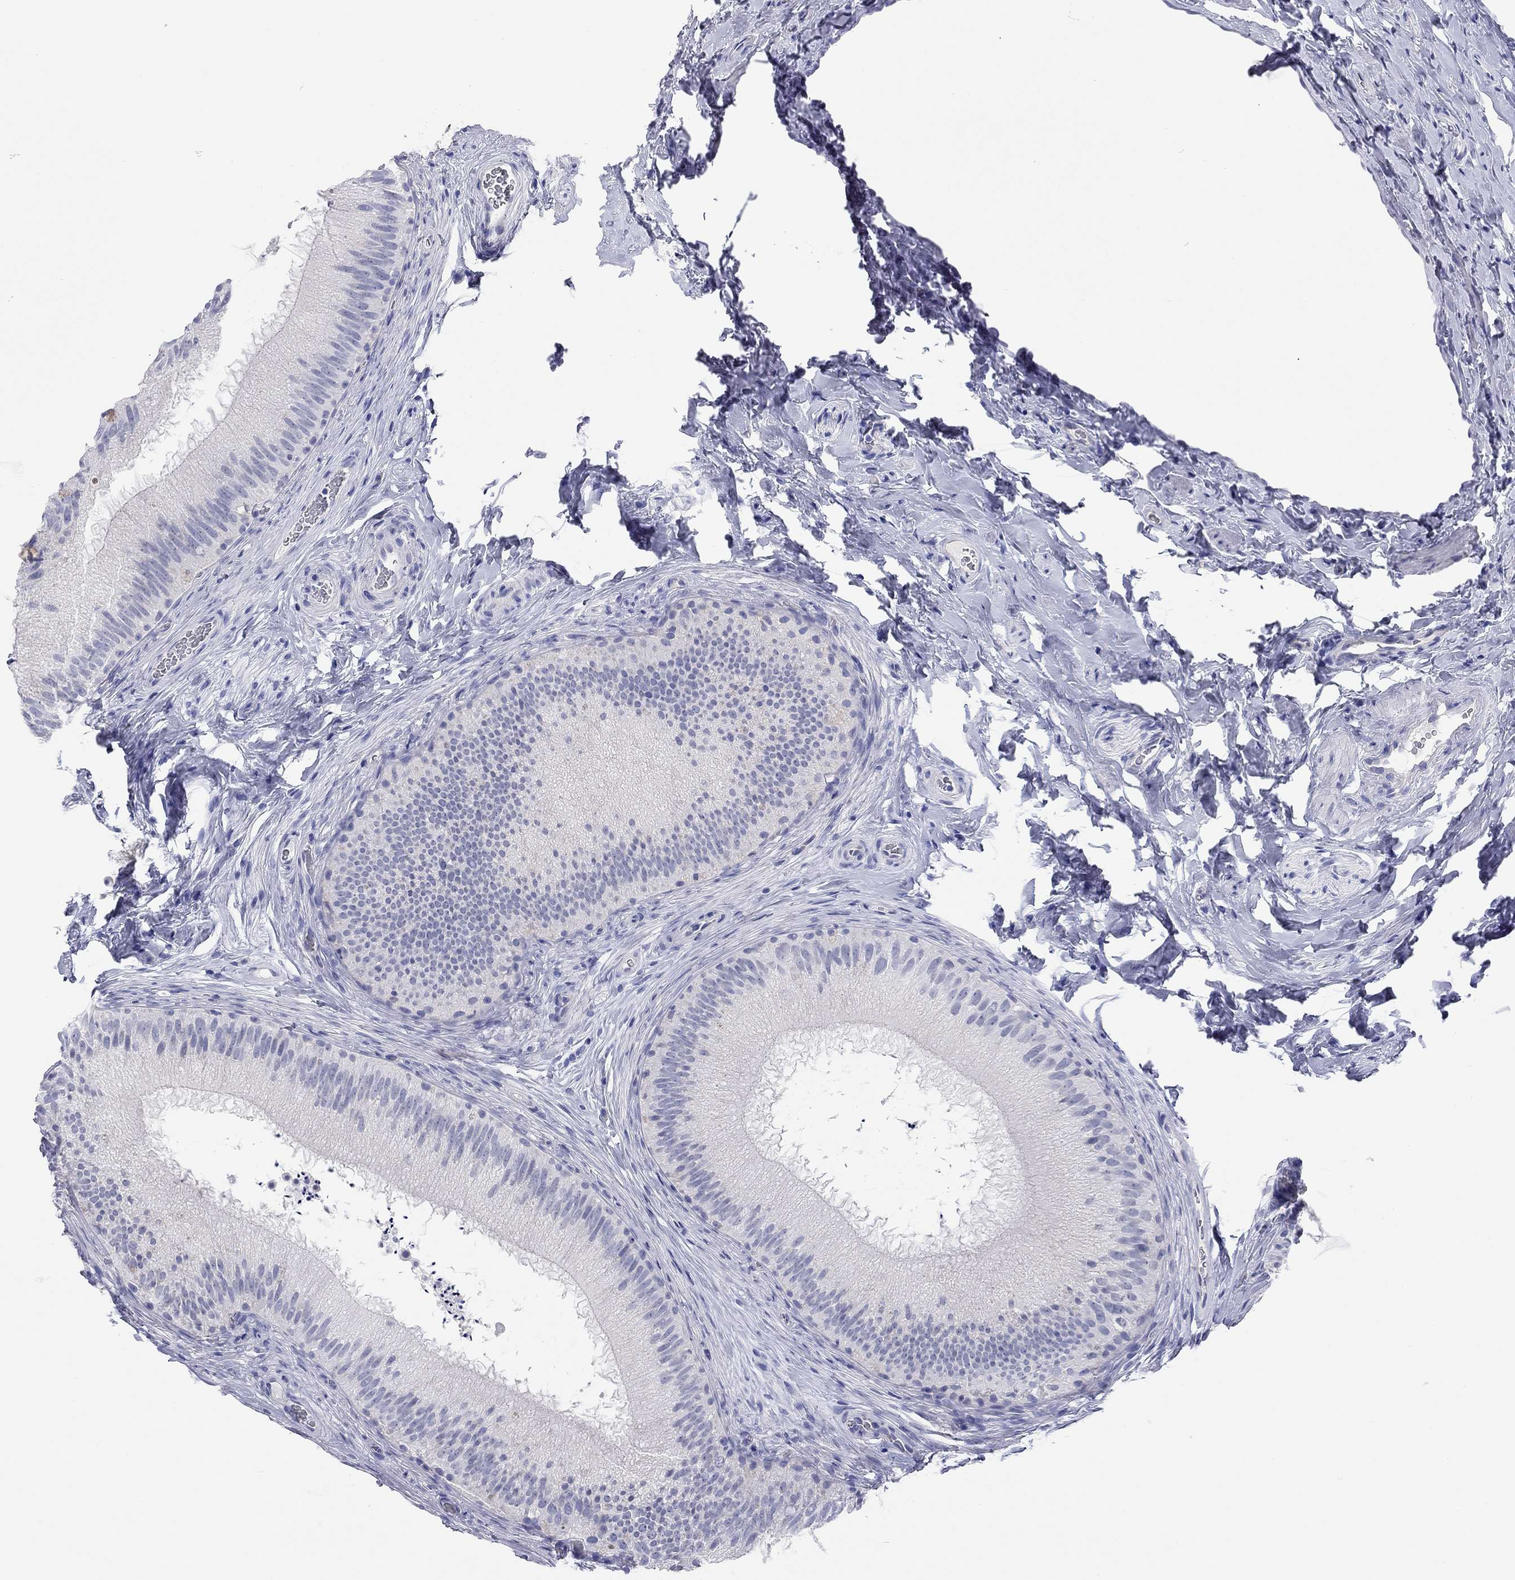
{"staining": {"intensity": "negative", "quantity": "none", "location": "none"}, "tissue": "epididymis", "cell_type": "Glandular cells", "image_type": "normal", "snomed": [{"axis": "morphology", "description": "Normal tissue, NOS"}, {"axis": "topography", "description": "Epididymis"}], "caption": "High power microscopy image of an immunohistochemistry micrograph of unremarkable epididymis, revealing no significant staining in glandular cells. (Brightfield microscopy of DAB (3,3'-diaminobenzidine) immunohistochemistry at high magnification).", "gene": "ENSG00000269035", "patient": {"sex": "male", "age": 32}}